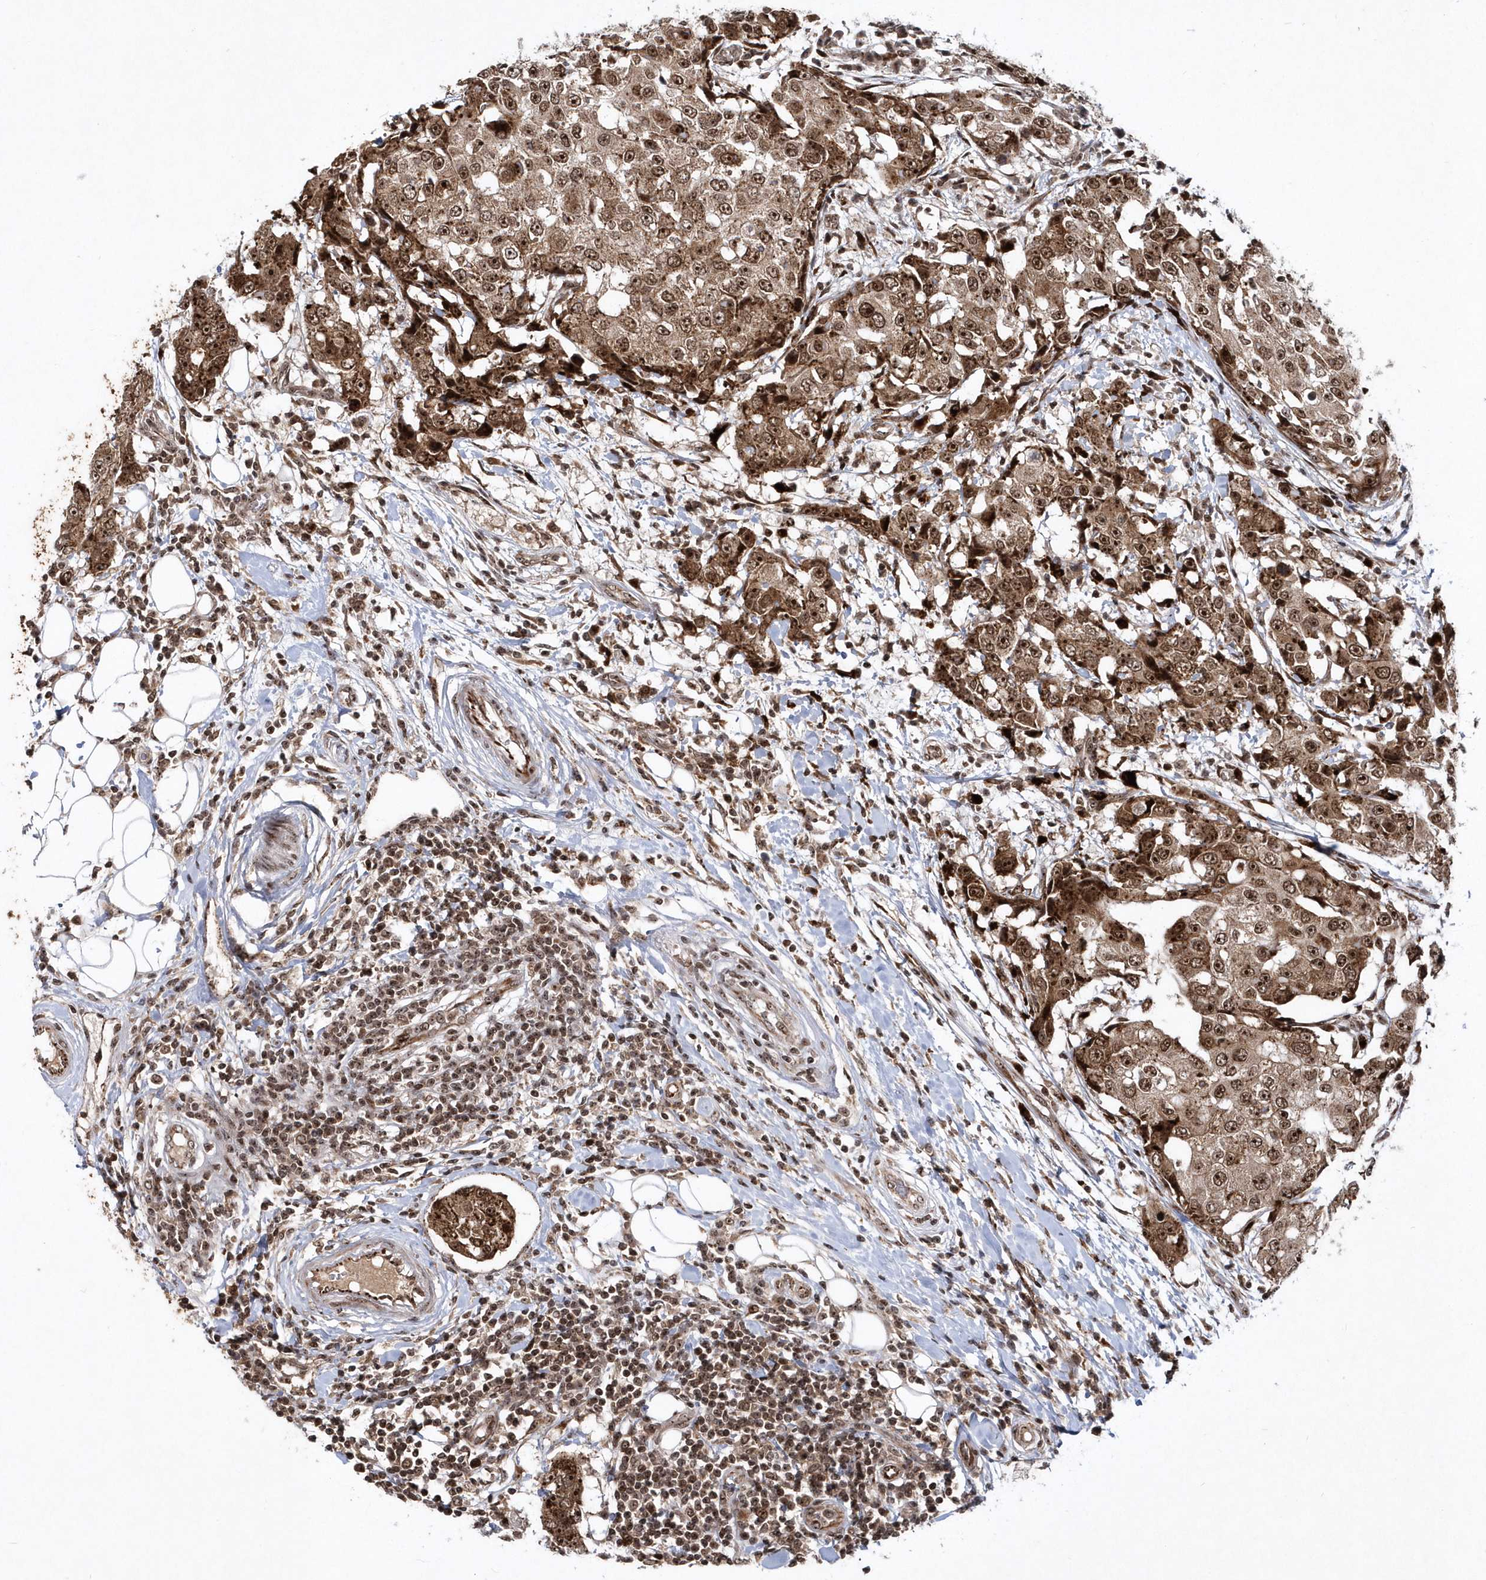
{"staining": {"intensity": "moderate", "quantity": ">75%", "location": "cytoplasmic/membranous,nuclear"}, "tissue": "breast cancer", "cell_type": "Tumor cells", "image_type": "cancer", "snomed": [{"axis": "morphology", "description": "Duct carcinoma"}, {"axis": "topography", "description": "Breast"}], "caption": "Human breast intraductal carcinoma stained for a protein (brown) exhibits moderate cytoplasmic/membranous and nuclear positive expression in about >75% of tumor cells.", "gene": "SOWAHB", "patient": {"sex": "female", "age": 27}}